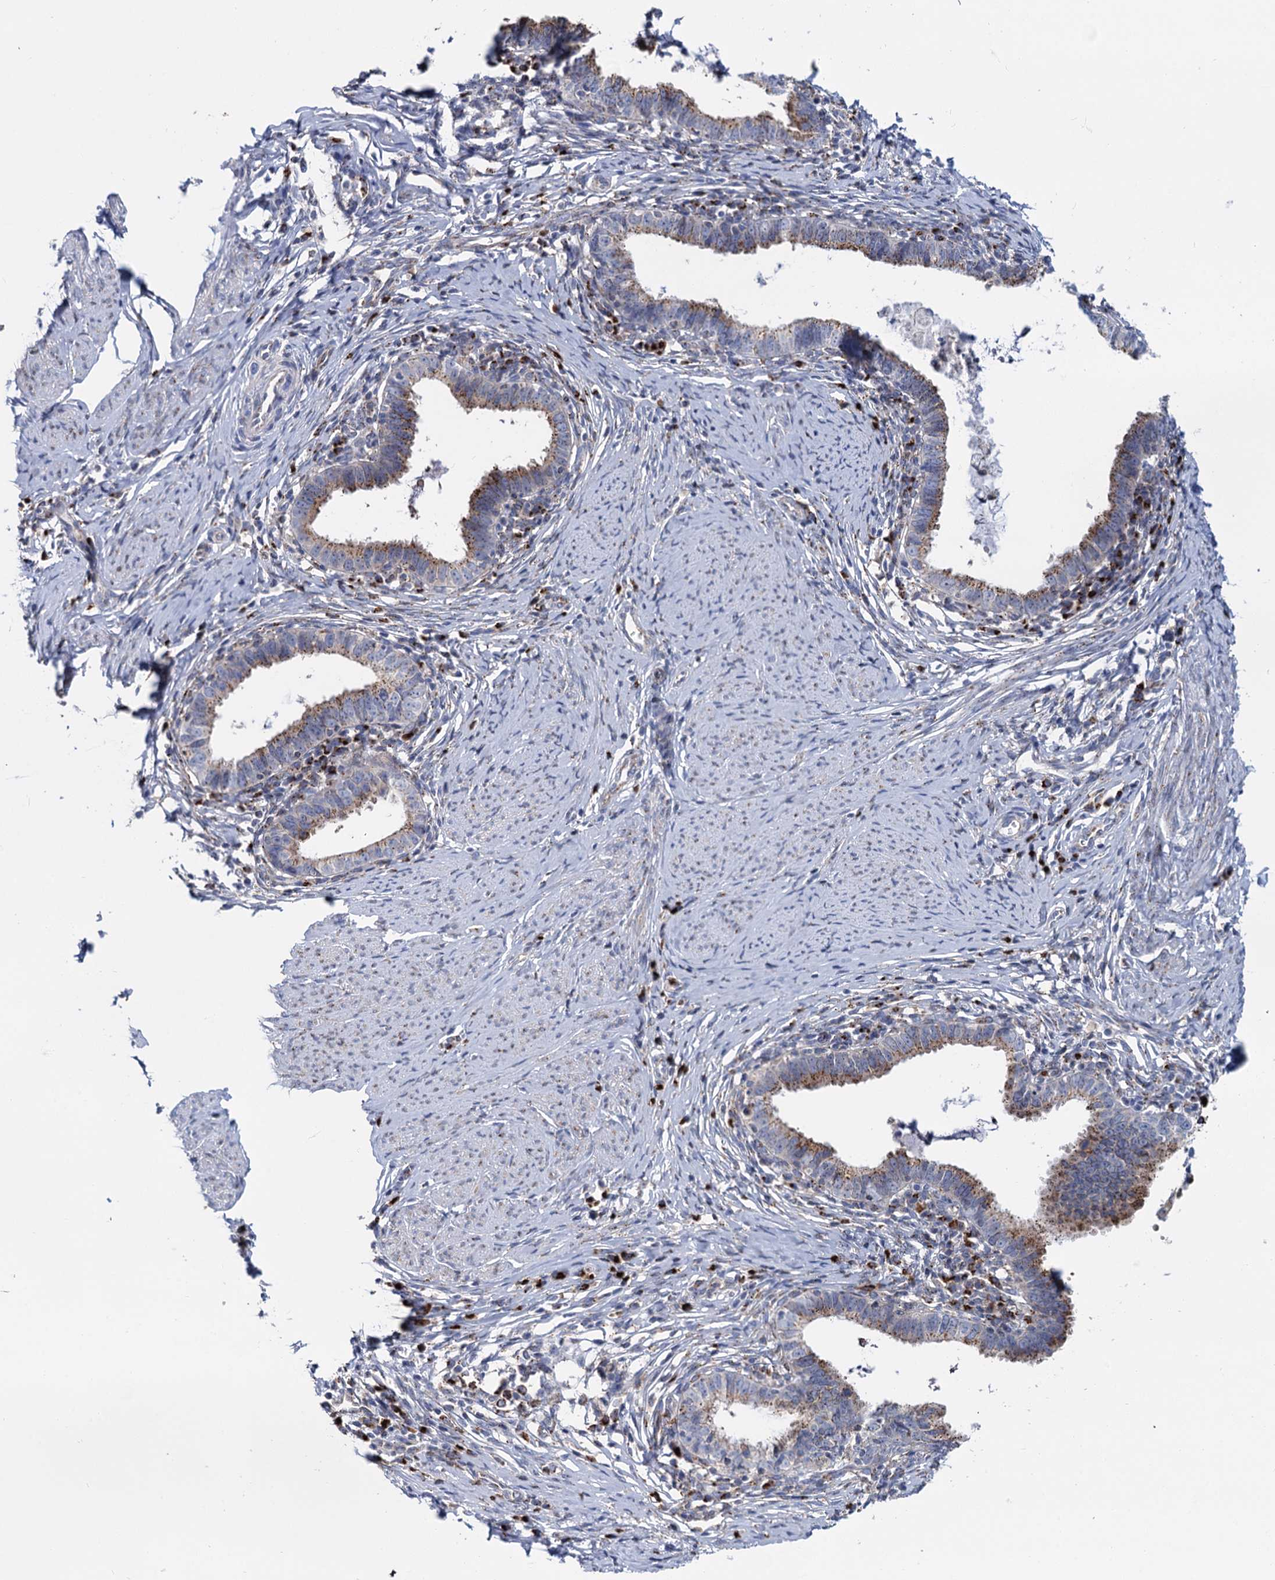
{"staining": {"intensity": "moderate", "quantity": ">75%", "location": "cytoplasmic/membranous"}, "tissue": "cervical cancer", "cell_type": "Tumor cells", "image_type": "cancer", "snomed": [{"axis": "morphology", "description": "Adenocarcinoma, NOS"}, {"axis": "topography", "description": "Cervix"}], "caption": "This image demonstrates IHC staining of cervical cancer, with medium moderate cytoplasmic/membranous positivity in approximately >75% of tumor cells.", "gene": "SUPT20H", "patient": {"sex": "female", "age": 36}}